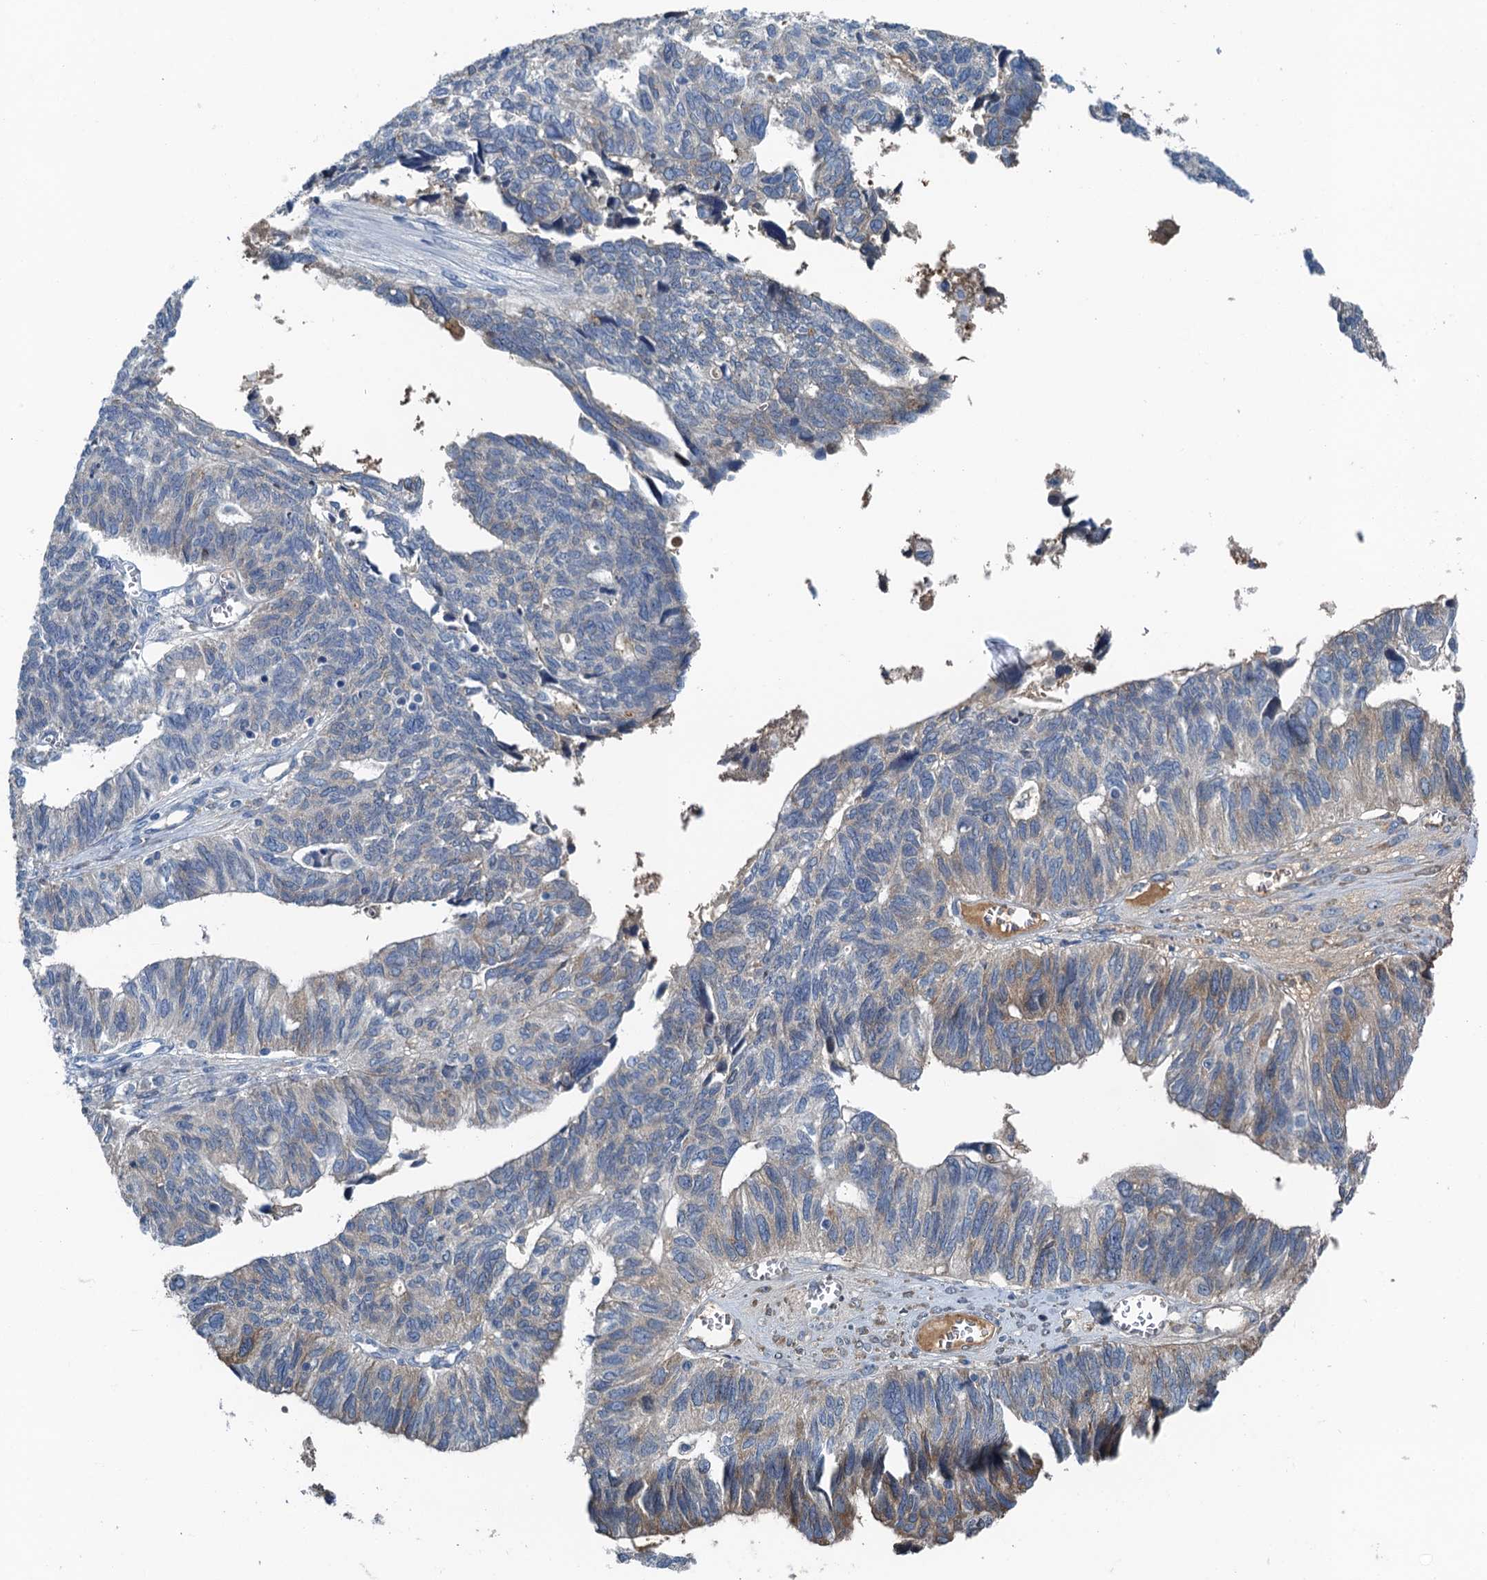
{"staining": {"intensity": "weak", "quantity": "25%-75%", "location": "cytoplasmic/membranous"}, "tissue": "ovarian cancer", "cell_type": "Tumor cells", "image_type": "cancer", "snomed": [{"axis": "morphology", "description": "Cystadenocarcinoma, serous, NOS"}, {"axis": "topography", "description": "Ovary"}], "caption": "Immunohistochemistry (IHC) of human serous cystadenocarcinoma (ovarian) displays low levels of weak cytoplasmic/membranous expression in about 25%-75% of tumor cells.", "gene": "LSM14B", "patient": {"sex": "female", "age": 79}}